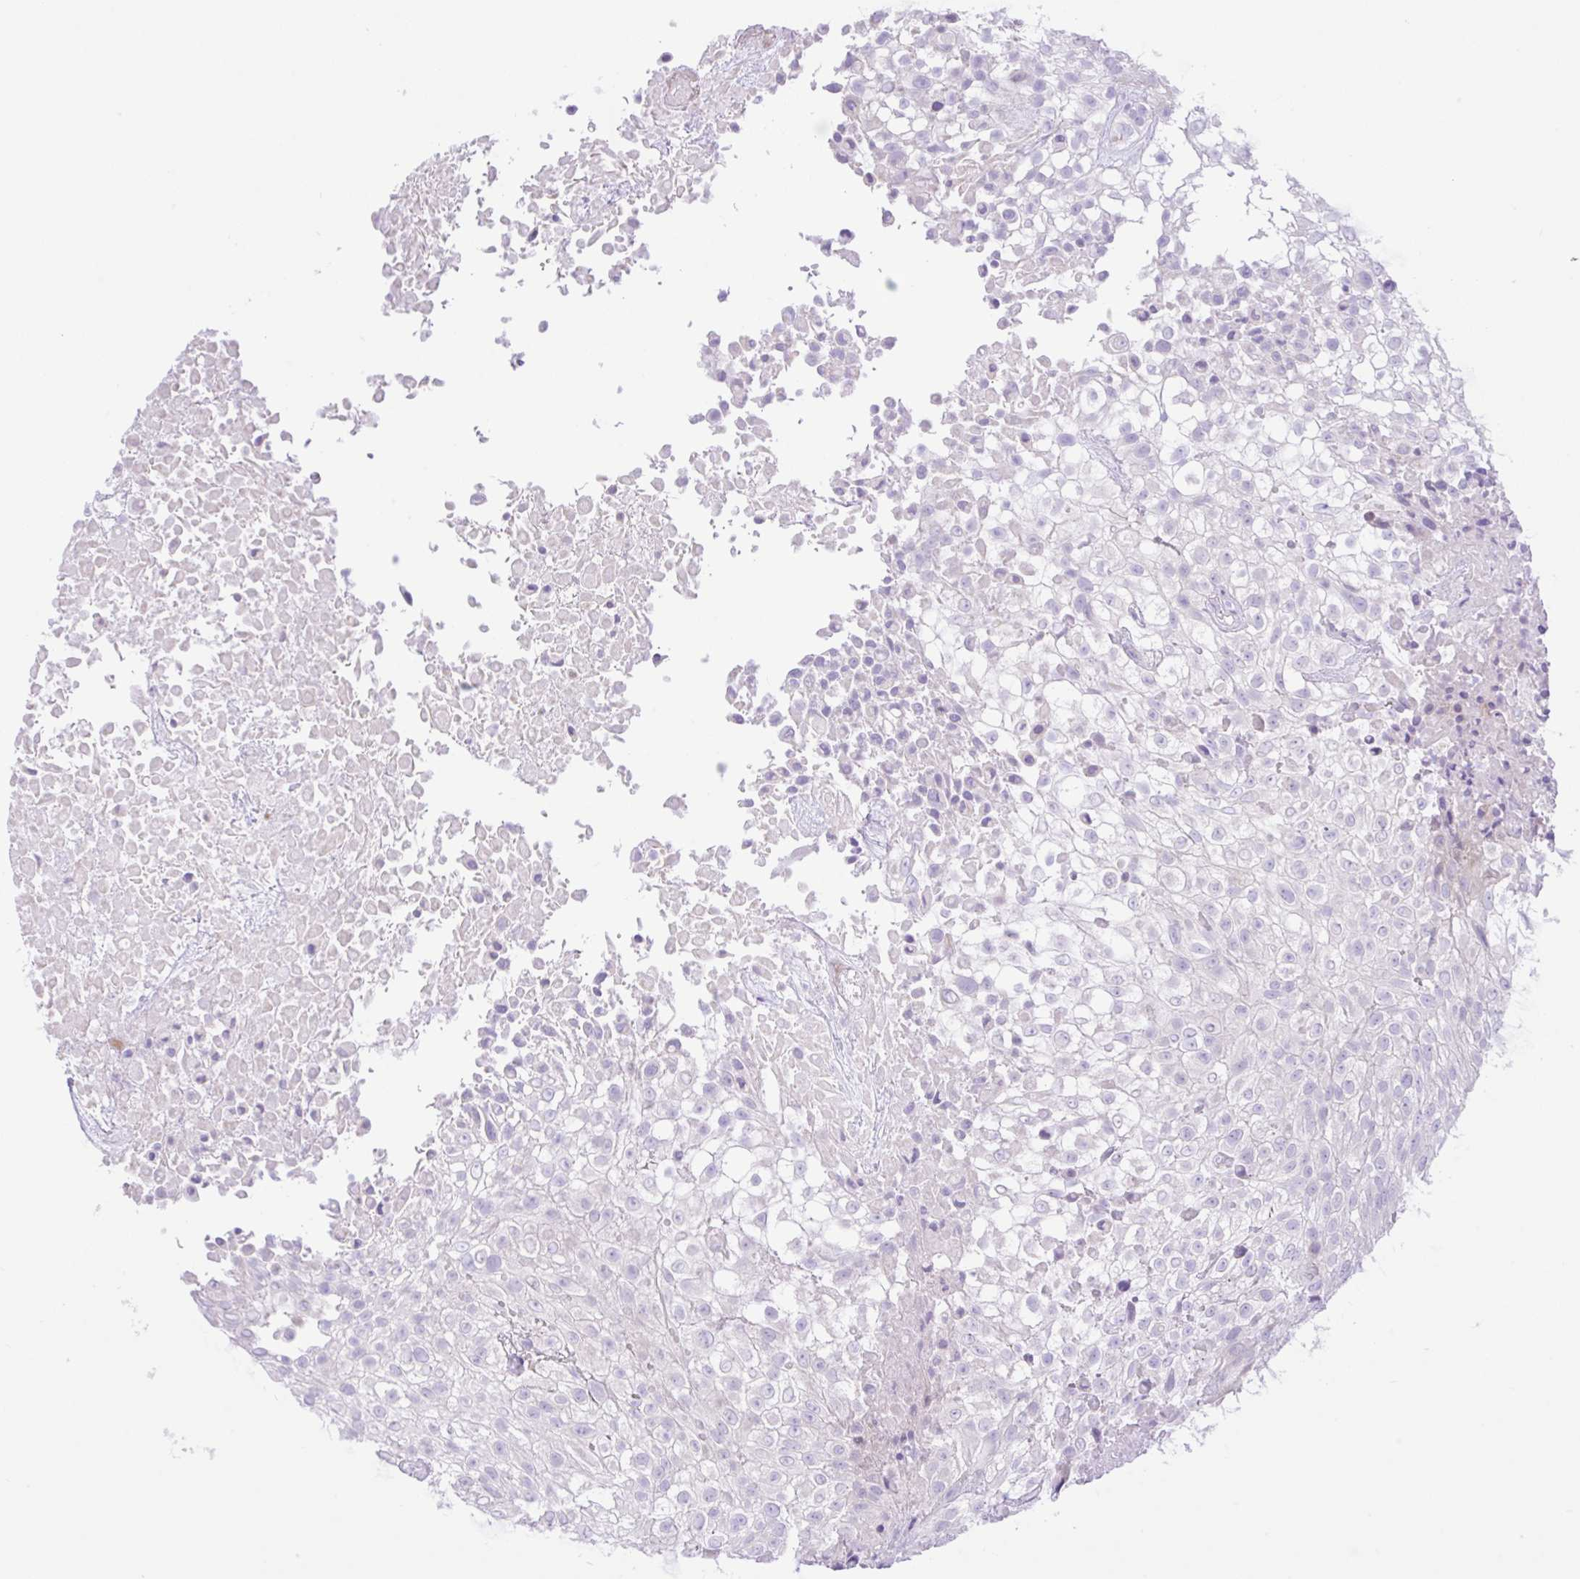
{"staining": {"intensity": "negative", "quantity": "none", "location": "none"}, "tissue": "urothelial cancer", "cell_type": "Tumor cells", "image_type": "cancer", "snomed": [{"axis": "morphology", "description": "Urothelial carcinoma, High grade"}, {"axis": "topography", "description": "Urinary bladder"}], "caption": "High-grade urothelial carcinoma was stained to show a protein in brown. There is no significant positivity in tumor cells.", "gene": "ZNF101", "patient": {"sex": "male", "age": 56}}